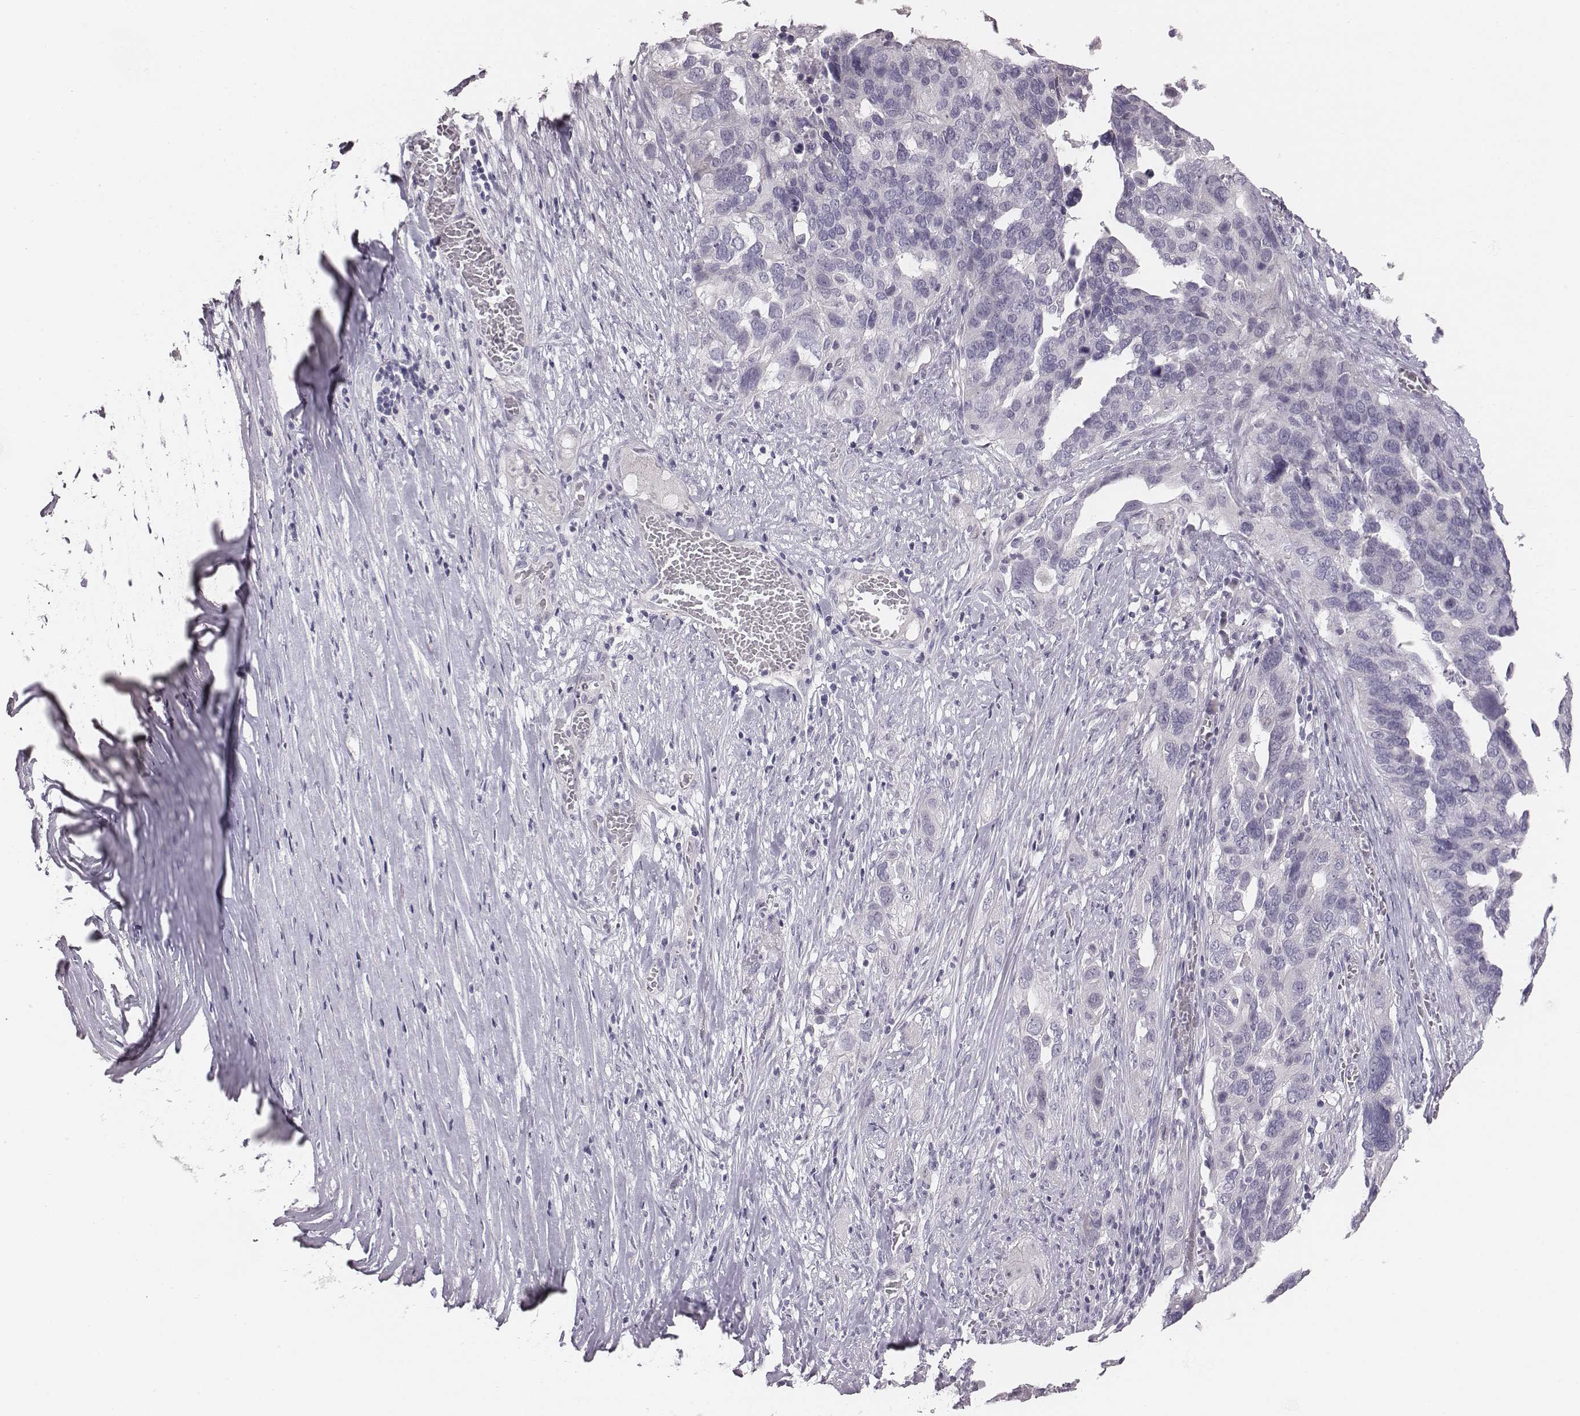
{"staining": {"intensity": "negative", "quantity": "none", "location": "none"}, "tissue": "ovarian cancer", "cell_type": "Tumor cells", "image_type": "cancer", "snomed": [{"axis": "morphology", "description": "Carcinoma, endometroid"}, {"axis": "topography", "description": "Soft tissue"}, {"axis": "topography", "description": "Ovary"}], "caption": "Human ovarian cancer stained for a protein using IHC displays no positivity in tumor cells.", "gene": "CACNG4", "patient": {"sex": "female", "age": 52}}